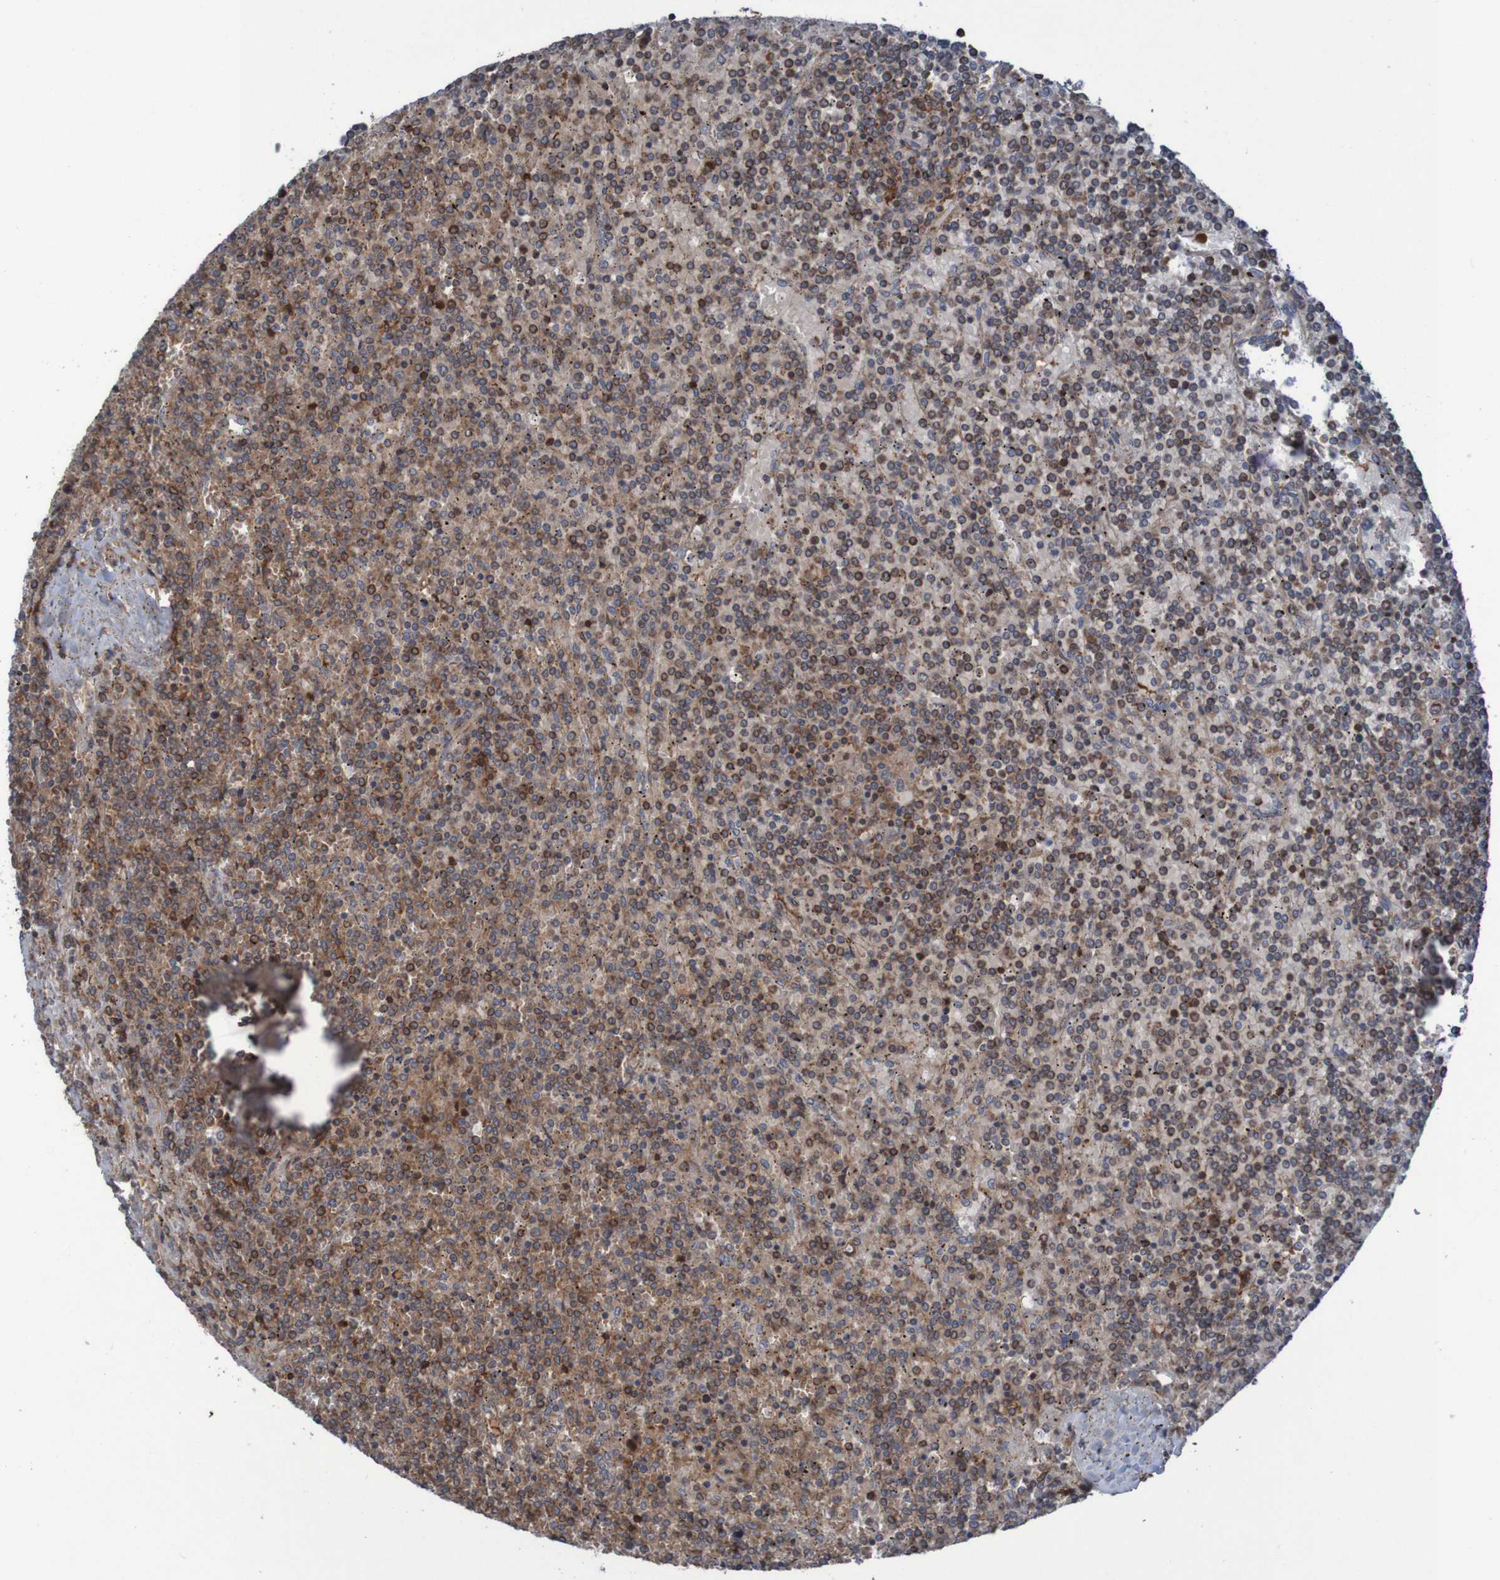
{"staining": {"intensity": "moderate", "quantity": "25%-75%", "location": "cytoplasmic/membranous,nuclear"}, "tissue": "lymphoma", "cell_type": "Tumor cells", "image_type": "cancer", "snomed": [{"axis": "morphology", "description": "Malignant lymphoma, non-Hodgkin's type, Low grade"}, {"axis": "topography", "description": "Spleen"}], "caption": "Lymphoma tissue displays moderate cytoplasmic/membranous and nuclear staining in approximately 25%-75% of tumor cells, visualized by immunohistochemistry.", "gene": "PDGFB", "patient": {"sex": "female", "age": 19}}